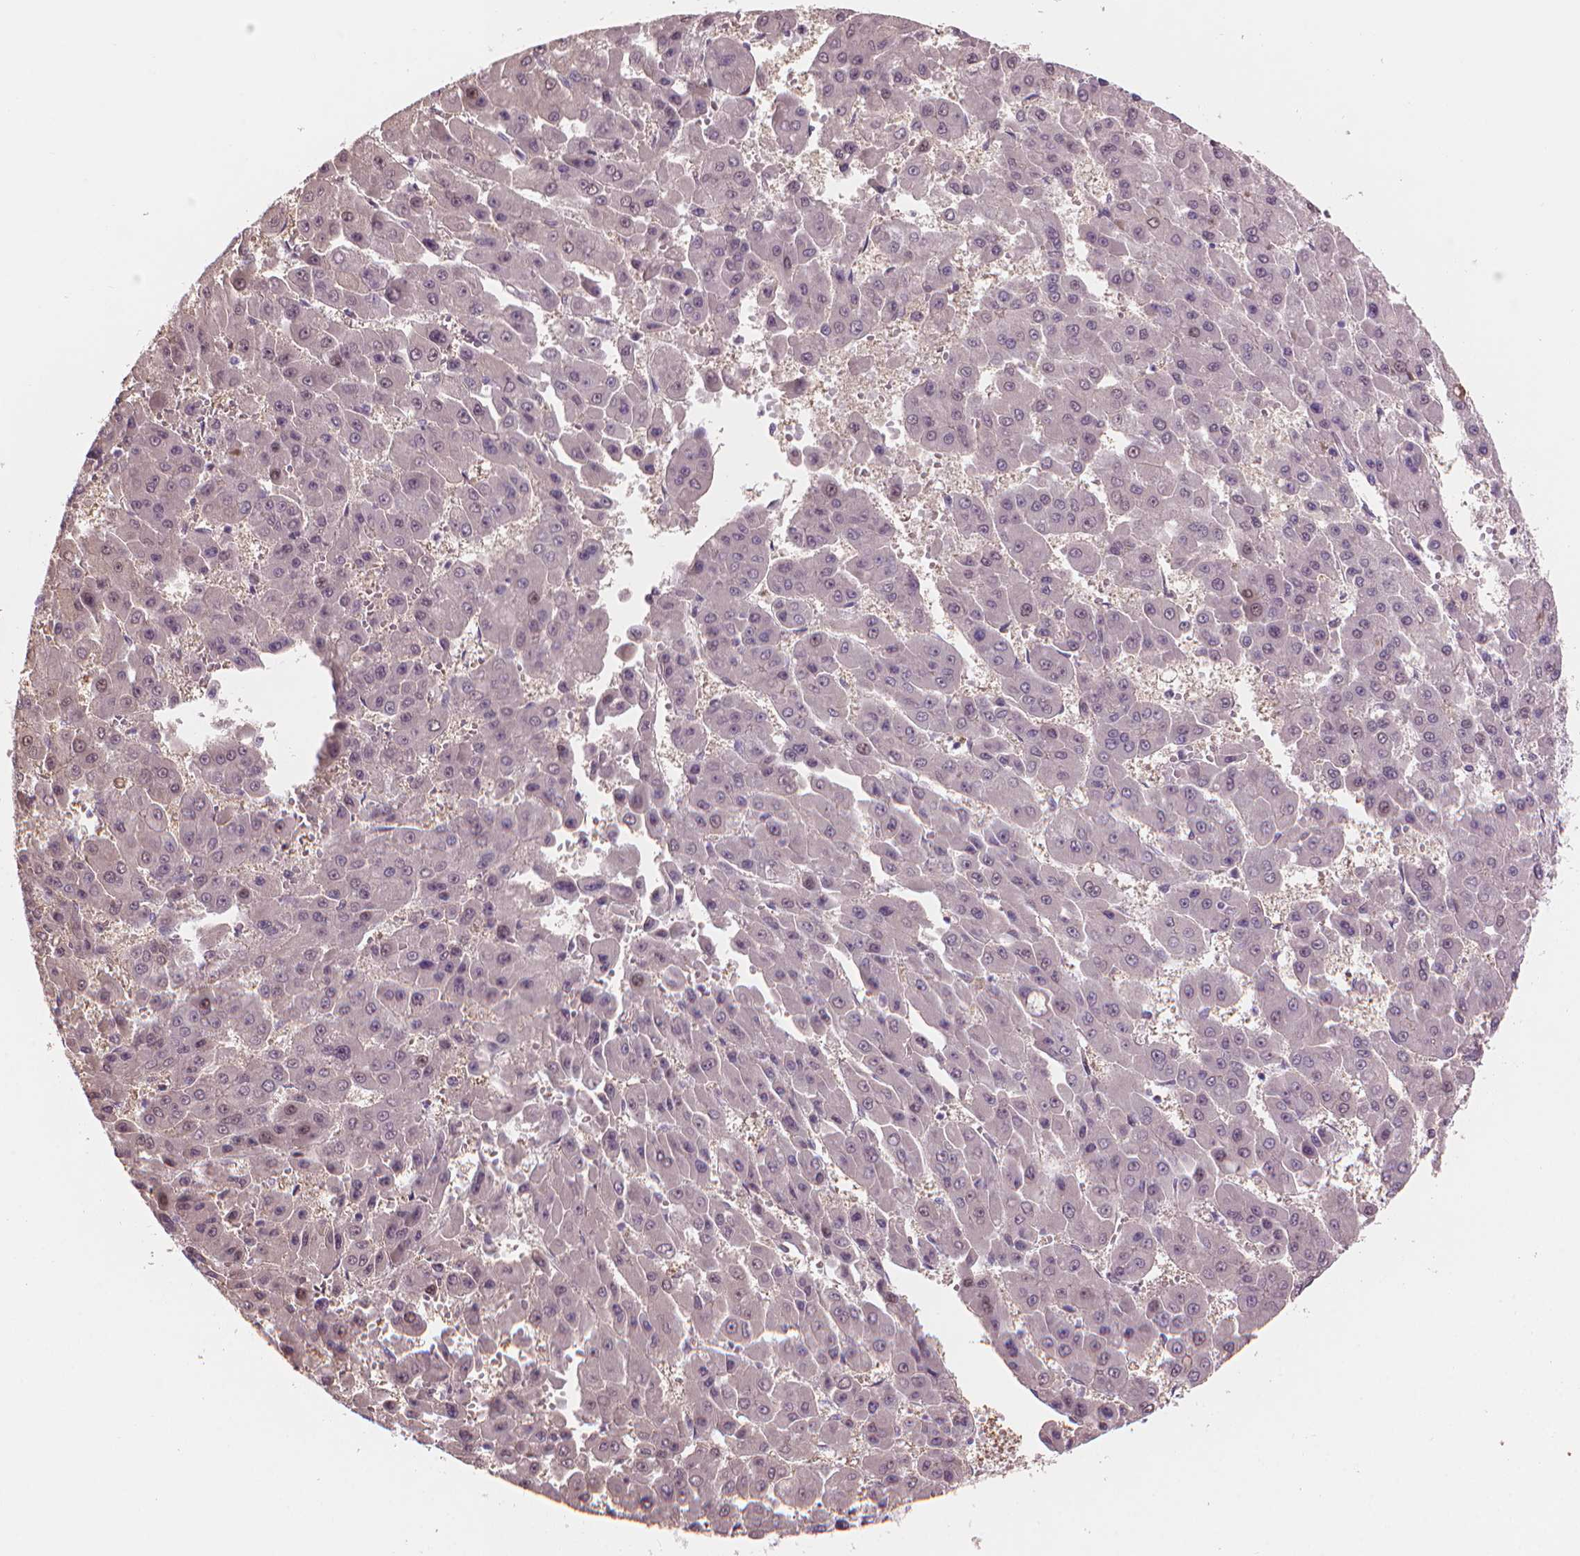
{"staining": {"intensity": "negative", "quantity": "none", "location": "none"}, "tissue": "liver cancer", "cell_type": "Tumor cells", "image_type": "cancer", "snomed": [{"axis": "morphology", "description": "Carcinoma, Hepatocellular, NOS"}, {"axis": "topography", "description": "Liver"}], "caption": "Liver cancer stained for a protein using immunohistochemistry (IHC) exhibits no positivity tumor cells.", "gene": "IFFO1", "patient": {"sex": "male", "age": 78}}